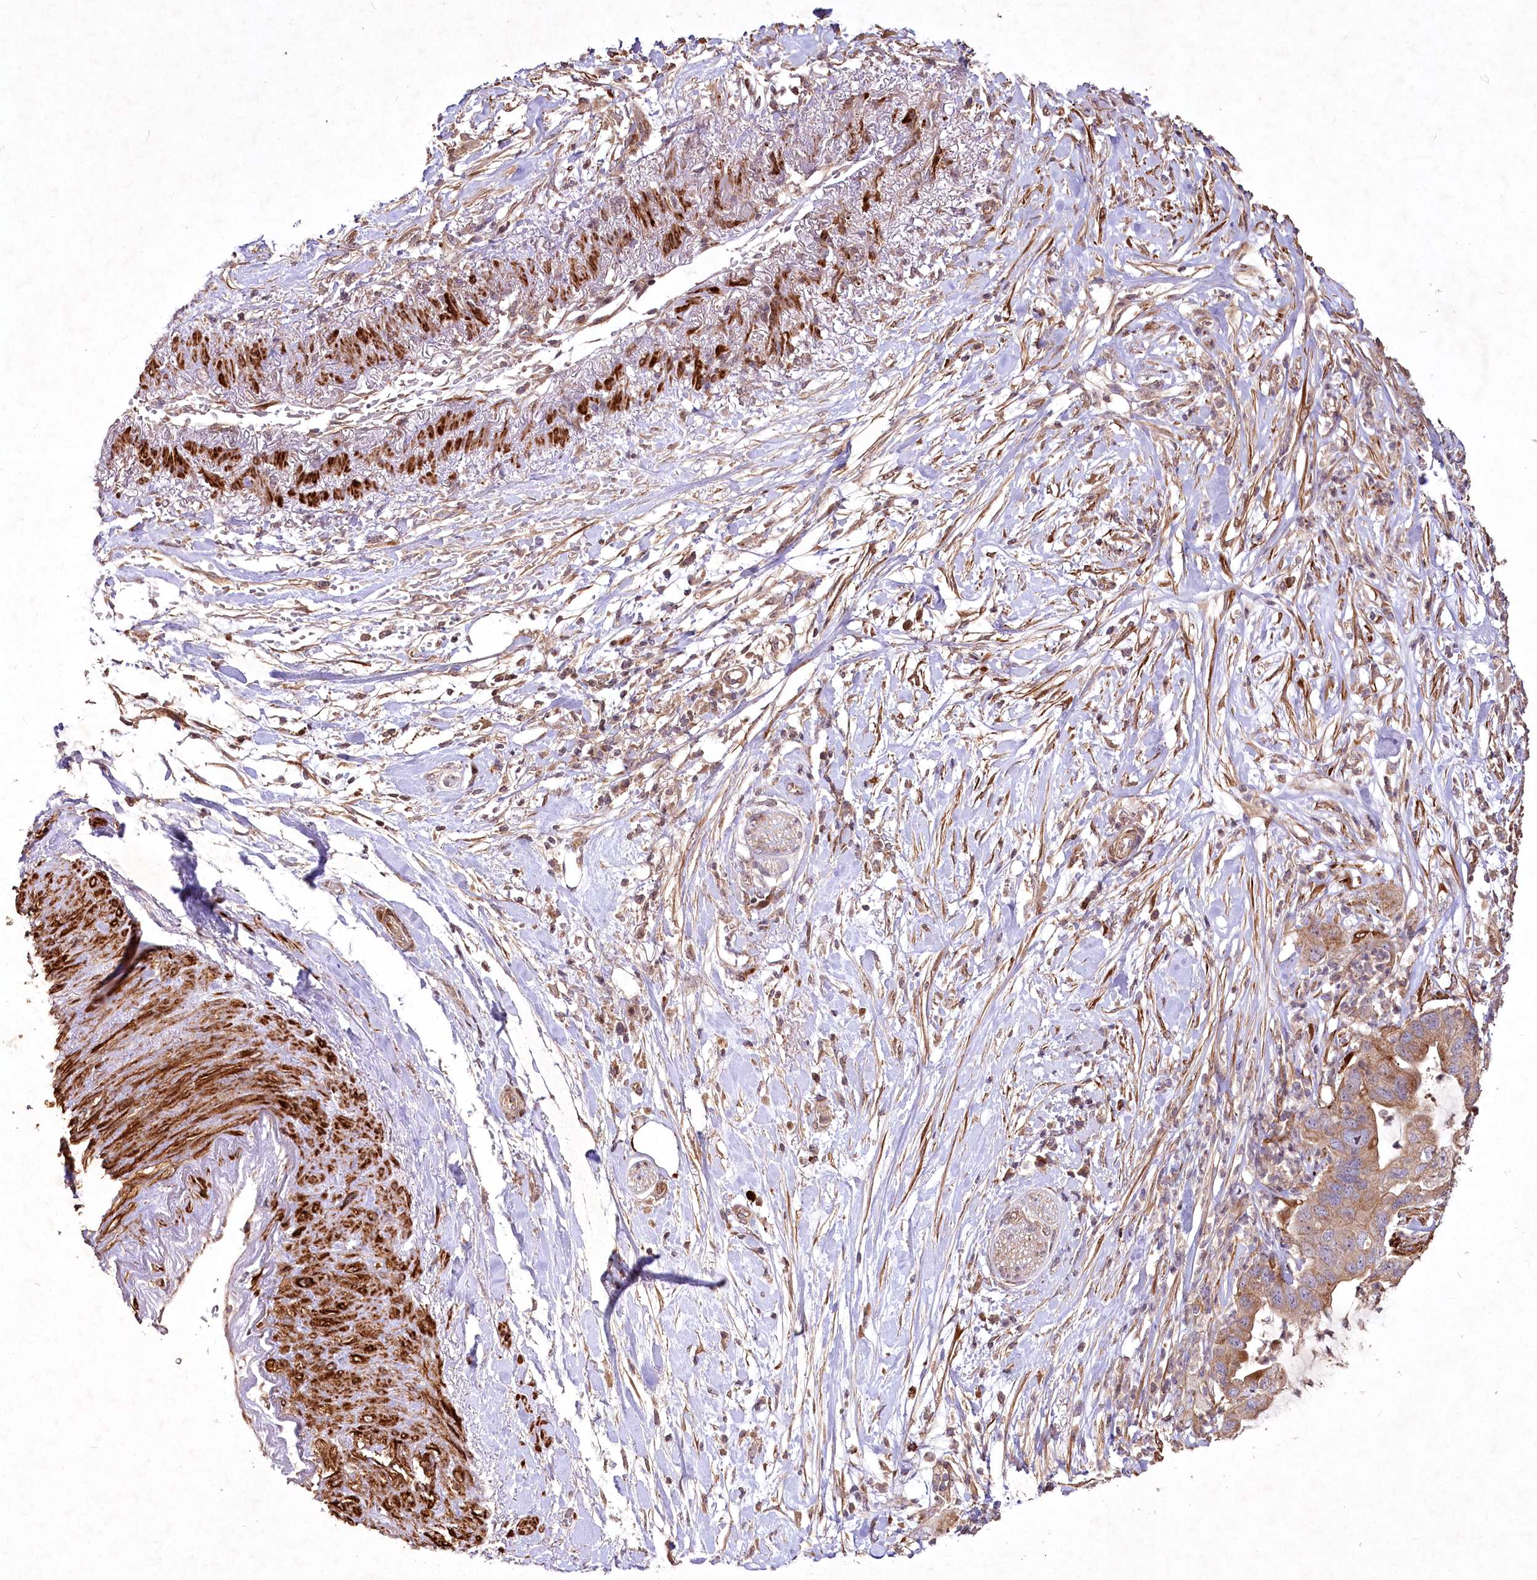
{"staining": {"intensity": "moderate", "quantity": ">75%", "location": "cytoplasmic/membranous"}, "tissue": "pancreatic cancer", "cell_type": "Tumor cells", "image_type": "cancer", "snomed": [{"axis": "morphology", "description": "Adenocarcinoma, NOS"}, {"axis": "topography", "description": "Pancreas"}], "caption": "Pancreatic adenocarcinoma stained for a protein shows moderate cytoplasmic/membranous positivity in tumor cells.", "gene": "PSTK", "patient": {"sex": "female", "age": 71}}